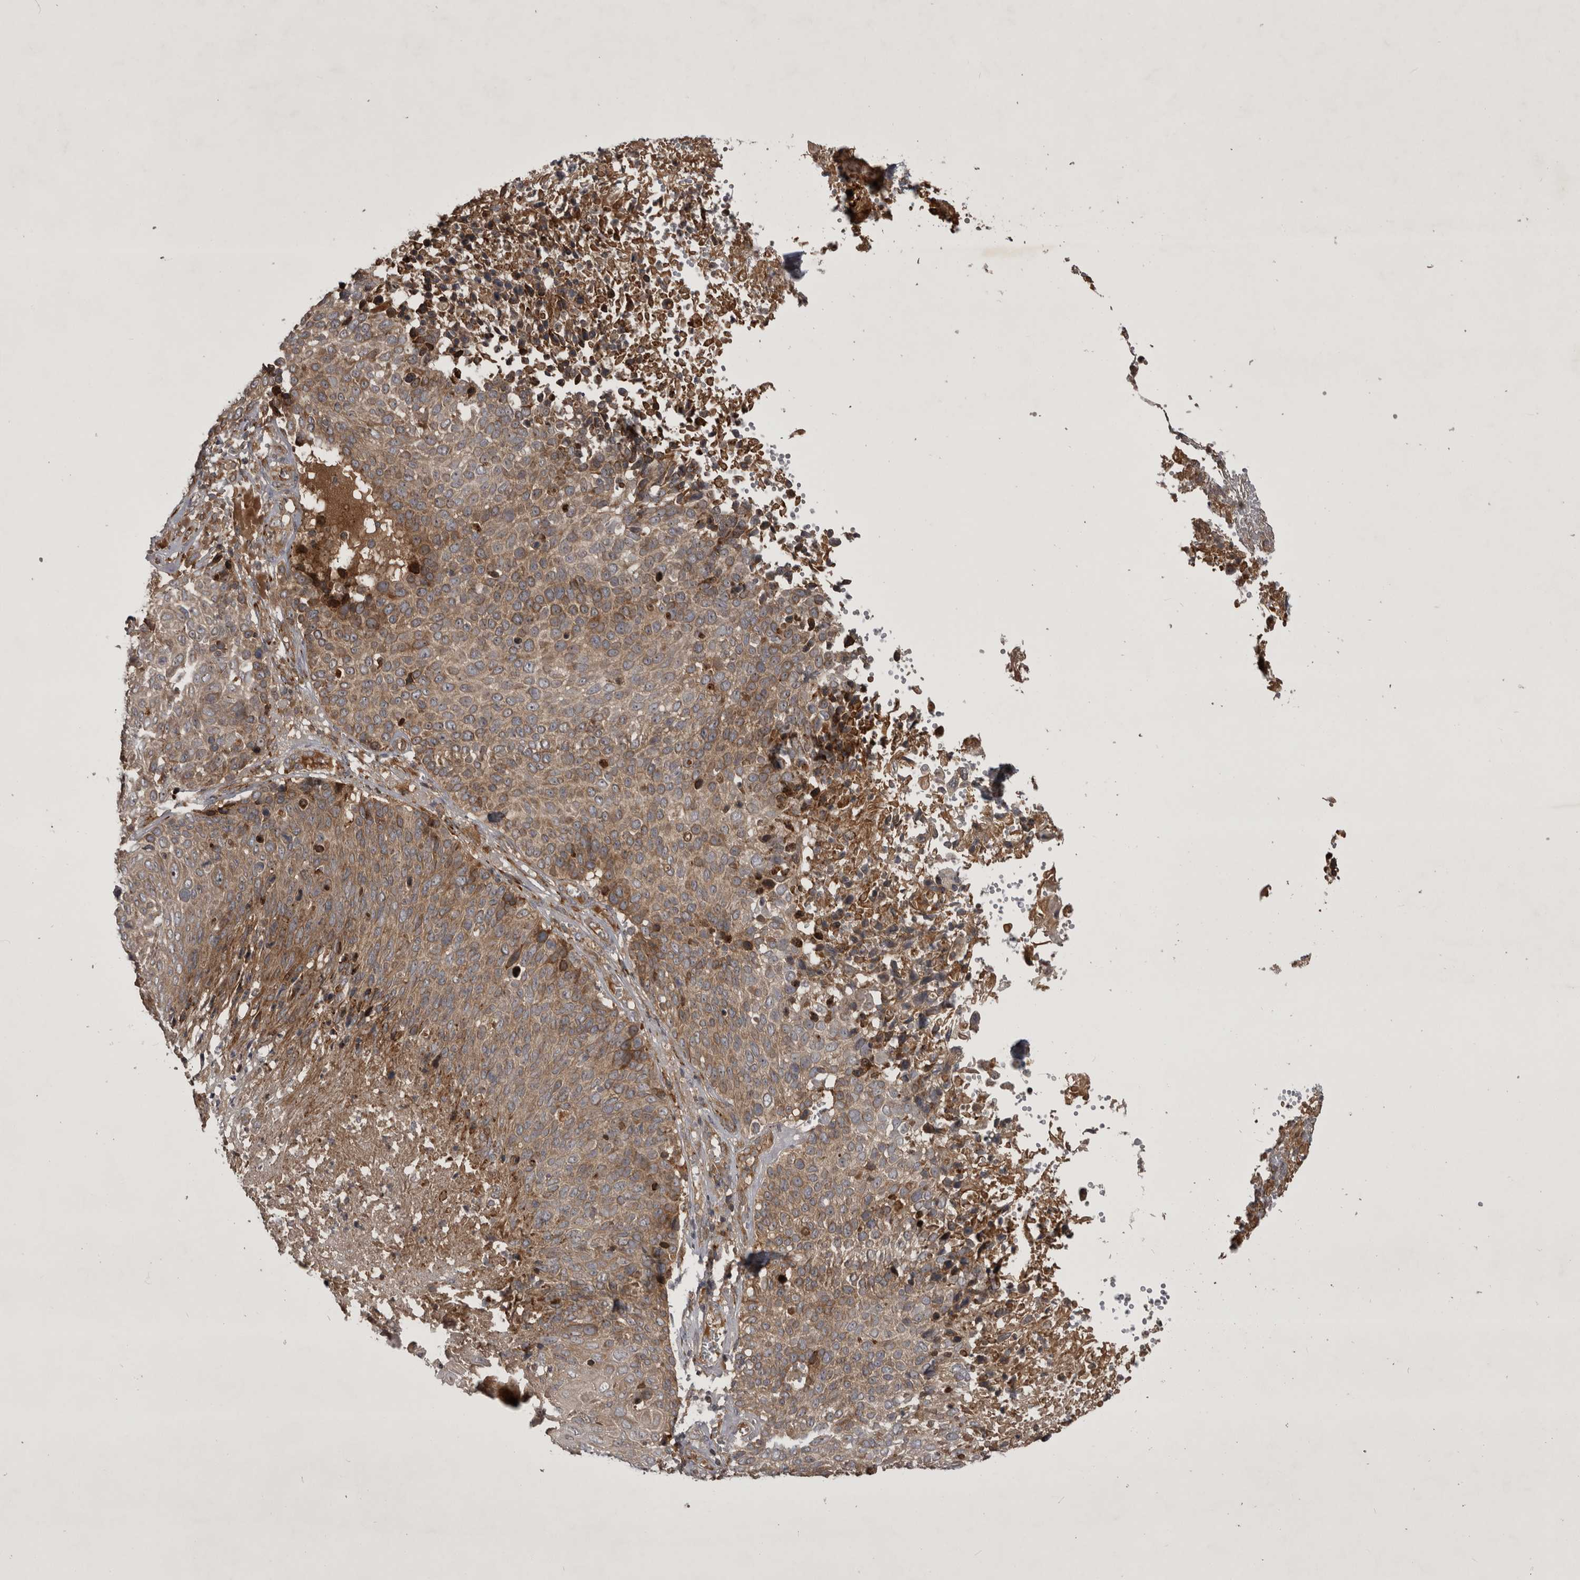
{"staining": {"intensity": "weak", "quantity": ">75%", "location": "cytoplasmic/membranous"}, "tissue": "cervical cancer", "cell_type": "Tumor cells", "image_type": "cancer", "snomed": [{"axis": "morphology", "description": "Squamous cell carcinoma, NOS"}, {"axis": "topography", "description": "Cervix"}], "caption": "Squamous cell carcinoma (cervical) stained with a brown dye exhibits weak cytoplasmic/membranous positive expression in about >75% of tumor cells.", "gene": "RAB3GAP2", "patient": {"sex": "female", "age": 74}}